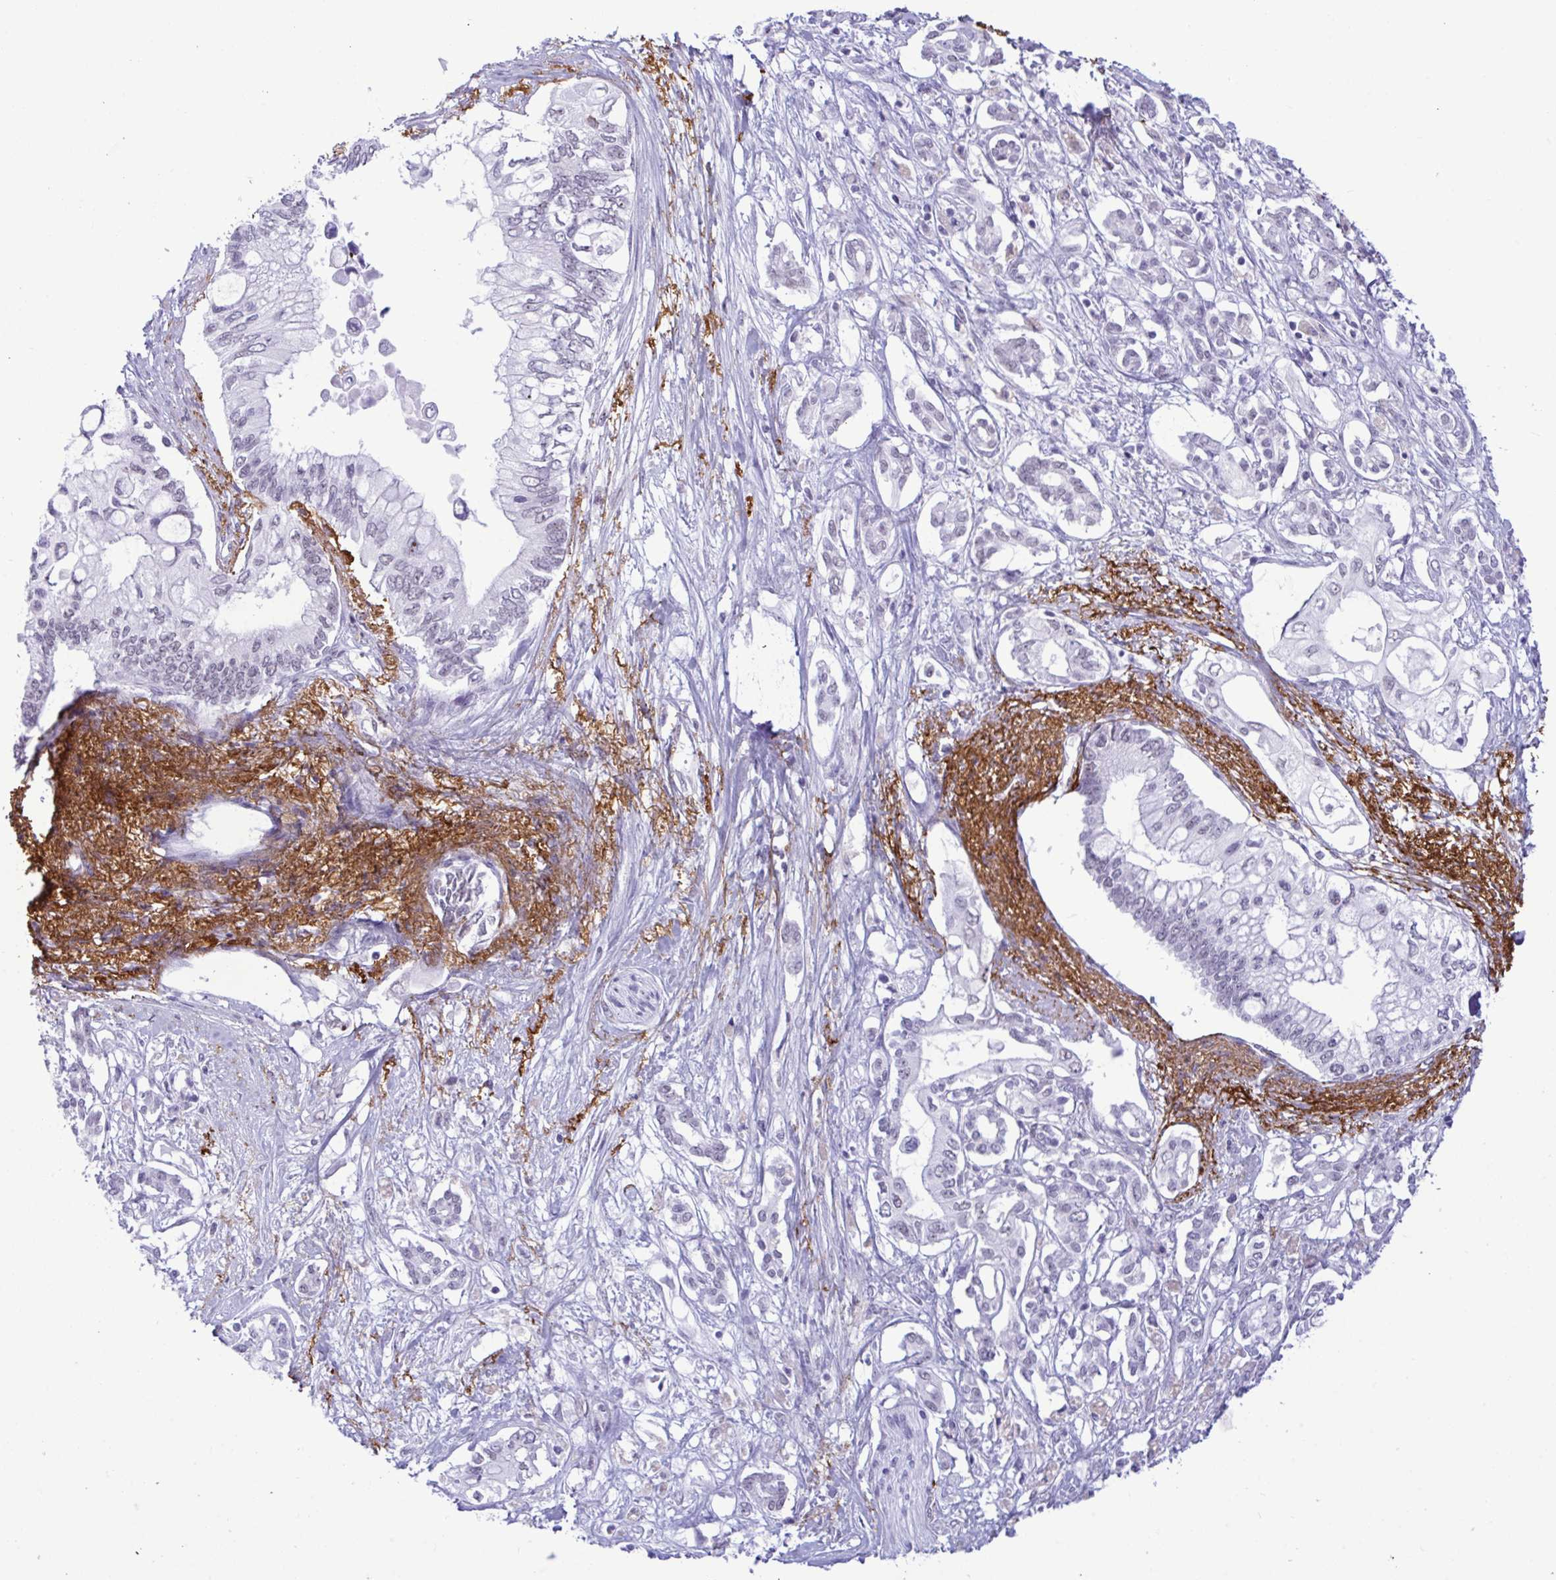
{"staining": {"intensity": "negative", "quantity": "none", "location": "none"}, "tissue": "pancreatic cancer", "cell_type": "Tumor cells", "image_type": "cancer", "snomed": [{"axis": "morphology", "description": "Adenocarcinoma, NOS"}, {"axis": "topography", "description": "Pancreas"}], "caption": "Immunohistochemistry micrograph of neoplastic tissue: pancreatic cancer (adenocarcinoma) stained with DAB (3,3'-diaminobenzidine) displays no significant protein staining in tumor cells. The staining is performed using DAB brown chromogen with nuclei counter-stained in using hematoxylin.", "gene": "ELN", "patient": {"sex": "female", "age": 63}}